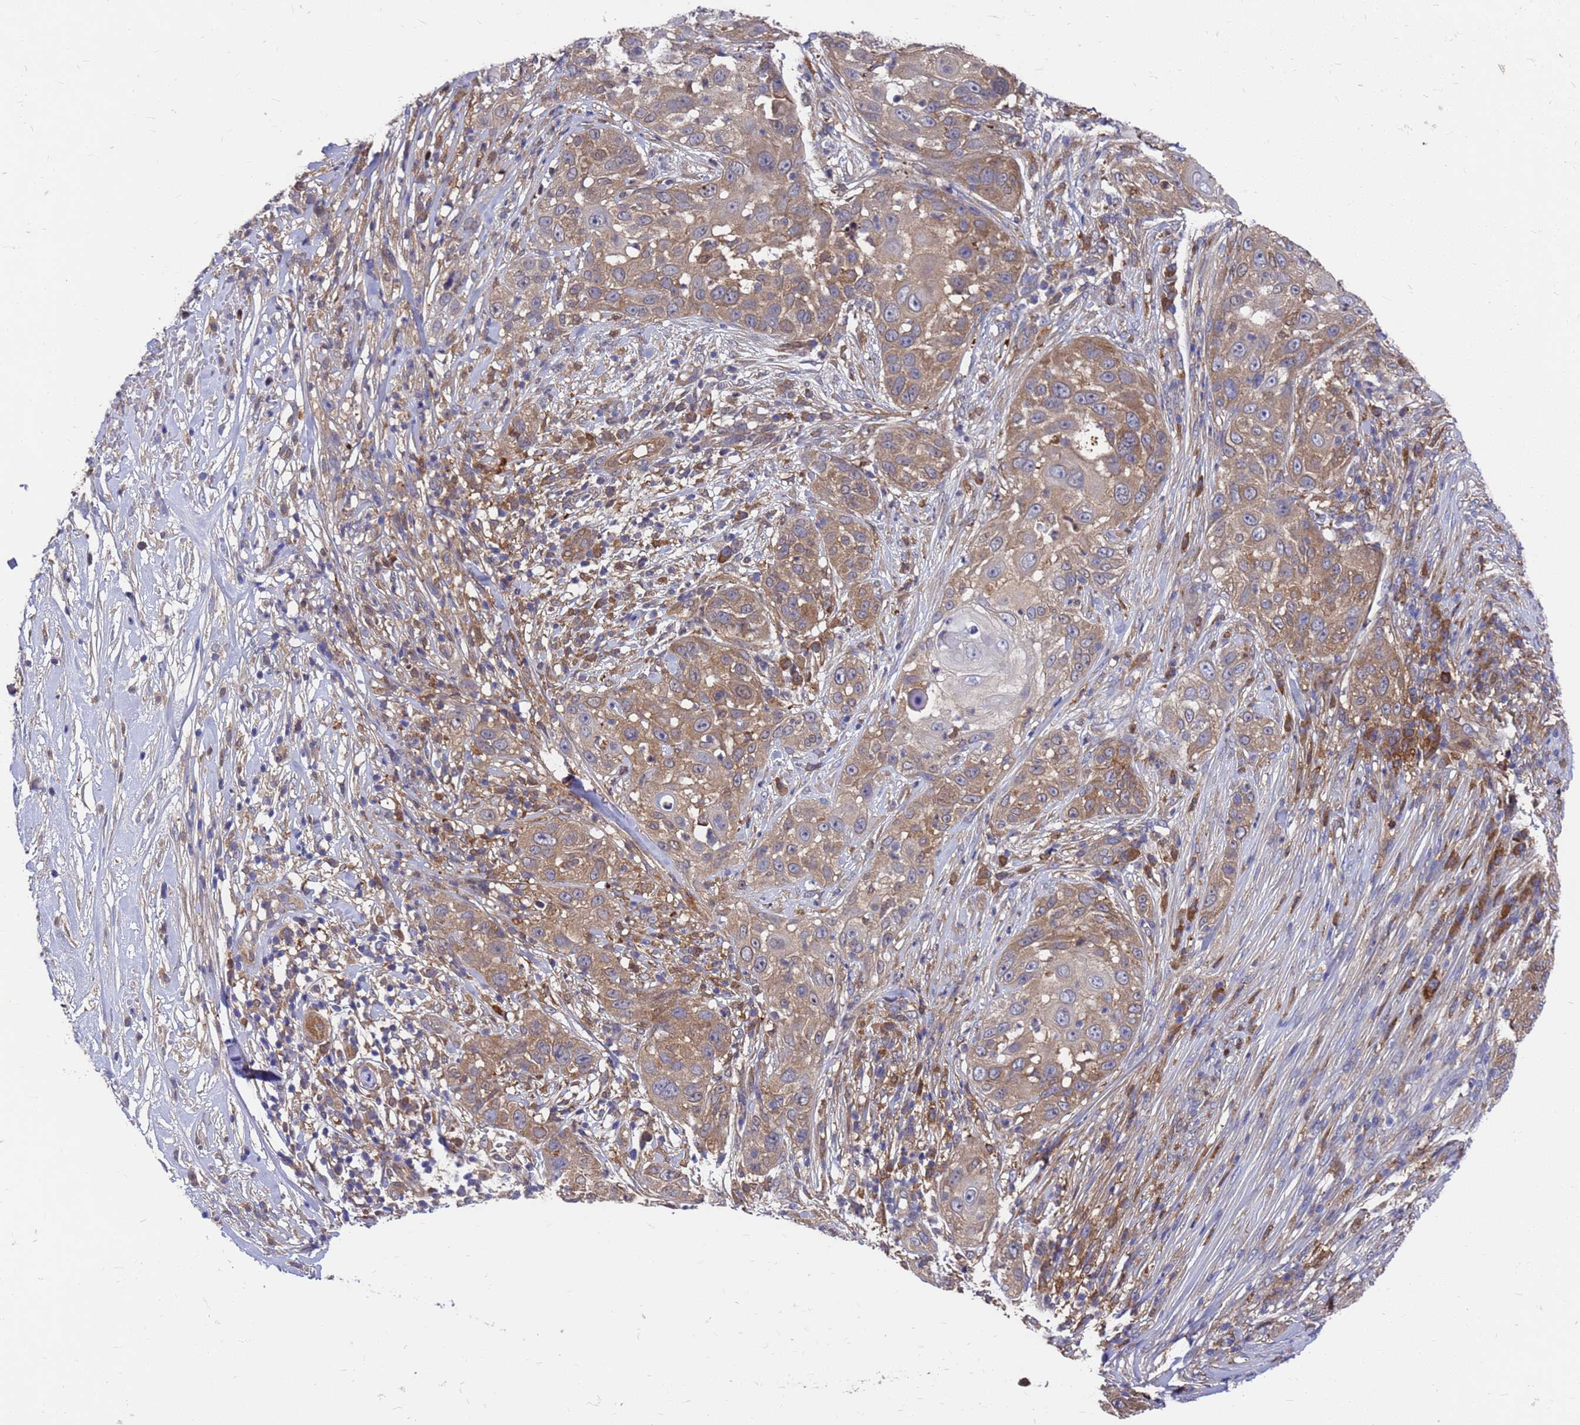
{"staining": {"intensity": "moderate", "quantity": "25%-75%", "location": "cytoplasmic/membranous"}, "tissue": "skin cancer", "cell_type": "Tumor cells", "image_type": "cancer", "snomed": [{"axis": "morphology", "description": "Squamous cell carcinoma, NOS"}, {"axis": "topography", "description": "Skin"}], "caption": "Skin cancer (squamous cell carcinoma) stained with a brown dye exhibits moderate cytoplasmic/membranous positive expression in about 25%-75% of tumor cells.", "gene": "SLC35E2B", "patient": {"sex": "female", "age": 44}}